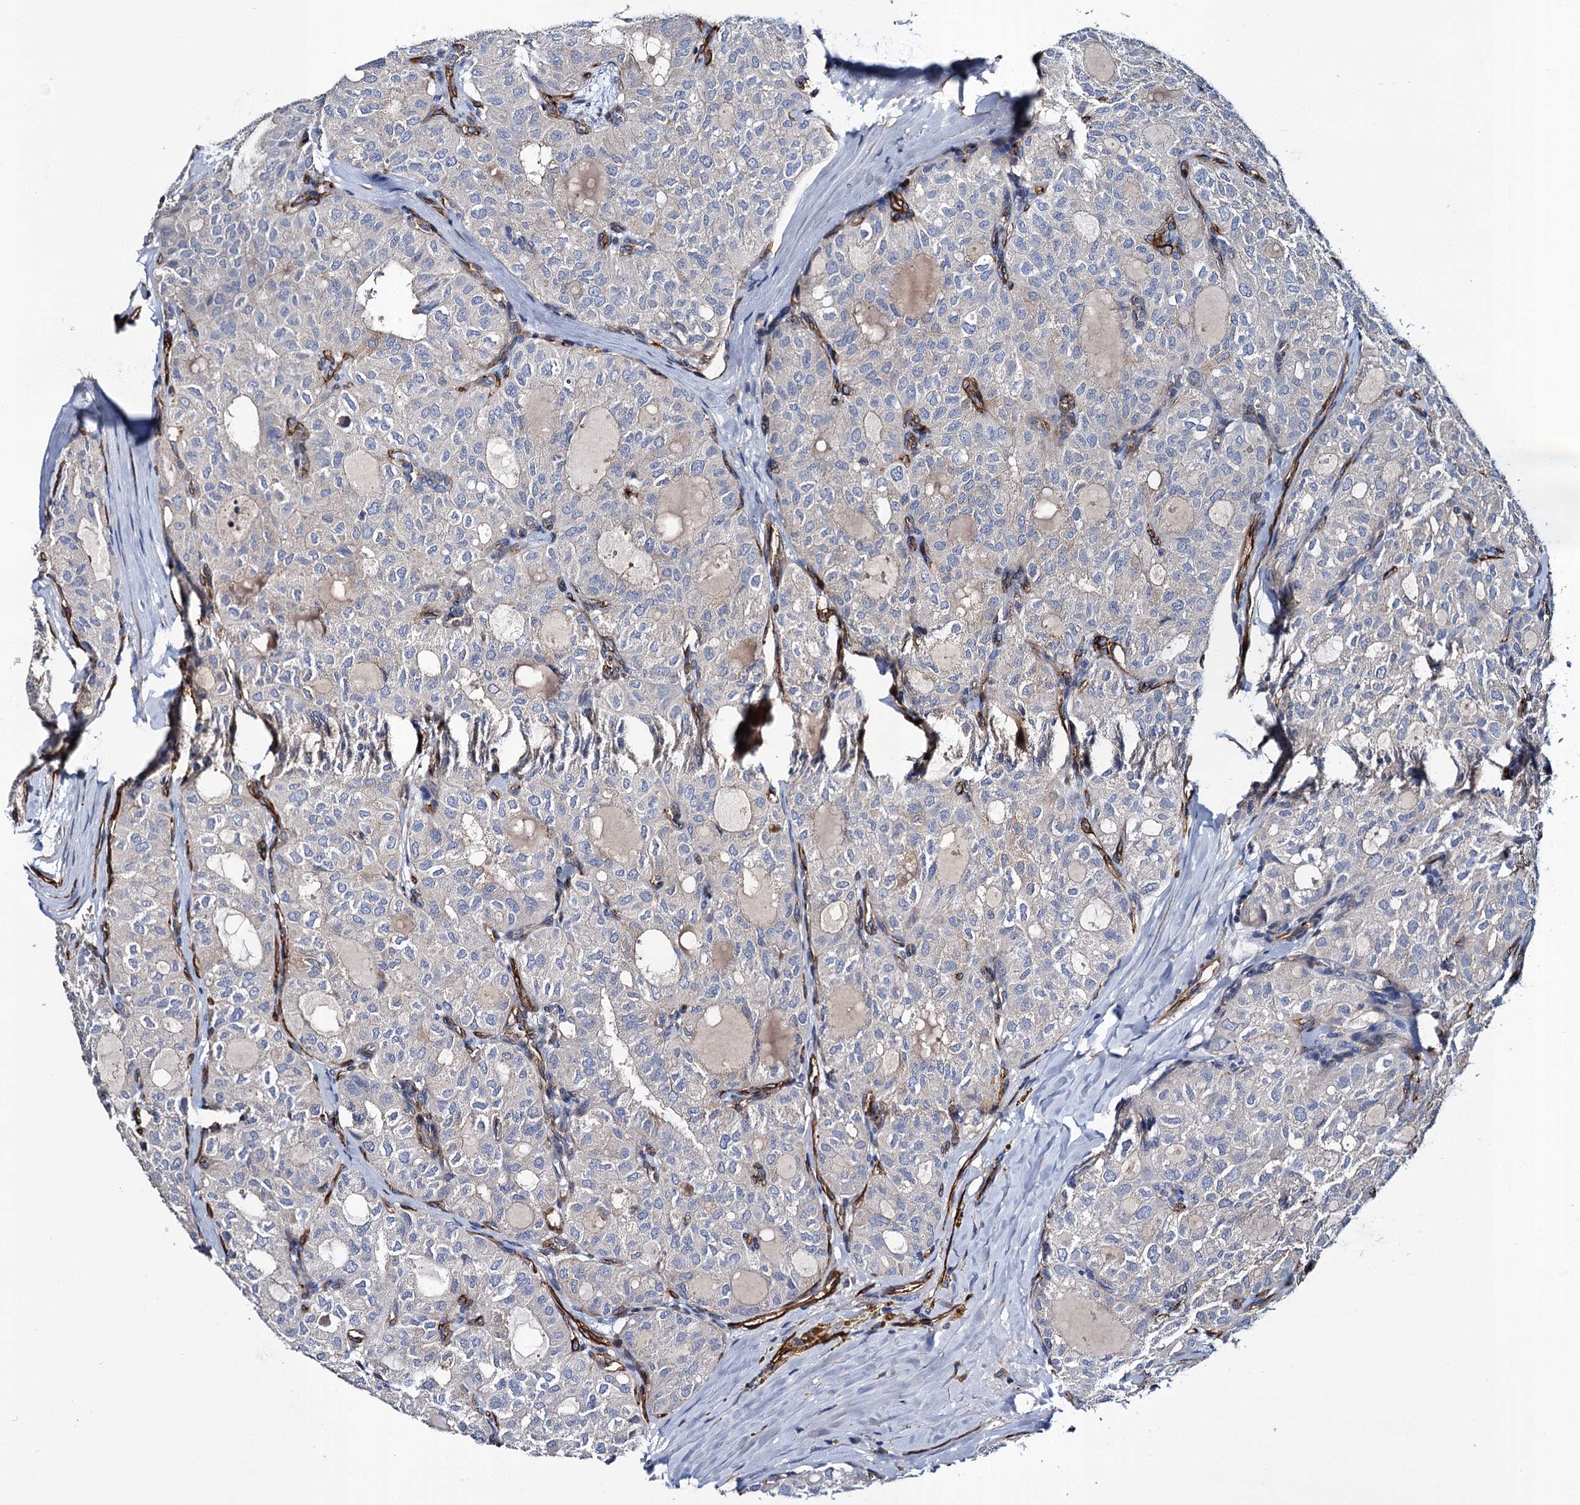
{"staining": {"intensity": "negative", "quantity": "none", "location": "none"}, "tissue": "thyroid cancer", "cell_type": "Tumor cells", "image_type": "cancer", "snomed": [{"axis": "morphology", "description": "Follicular adenoma carcinoma, NOS"}, {"axis": "topography", "description": "Thyroid gland"}], "caption": "This is an immunohistochemistry photomicrograph of human thyroid cancer (follicular adenoma carcinoma). There is no positivity in tumor cells.", "gene": "CACNA1C", "patient": {"sex": "male", "age": 75}}